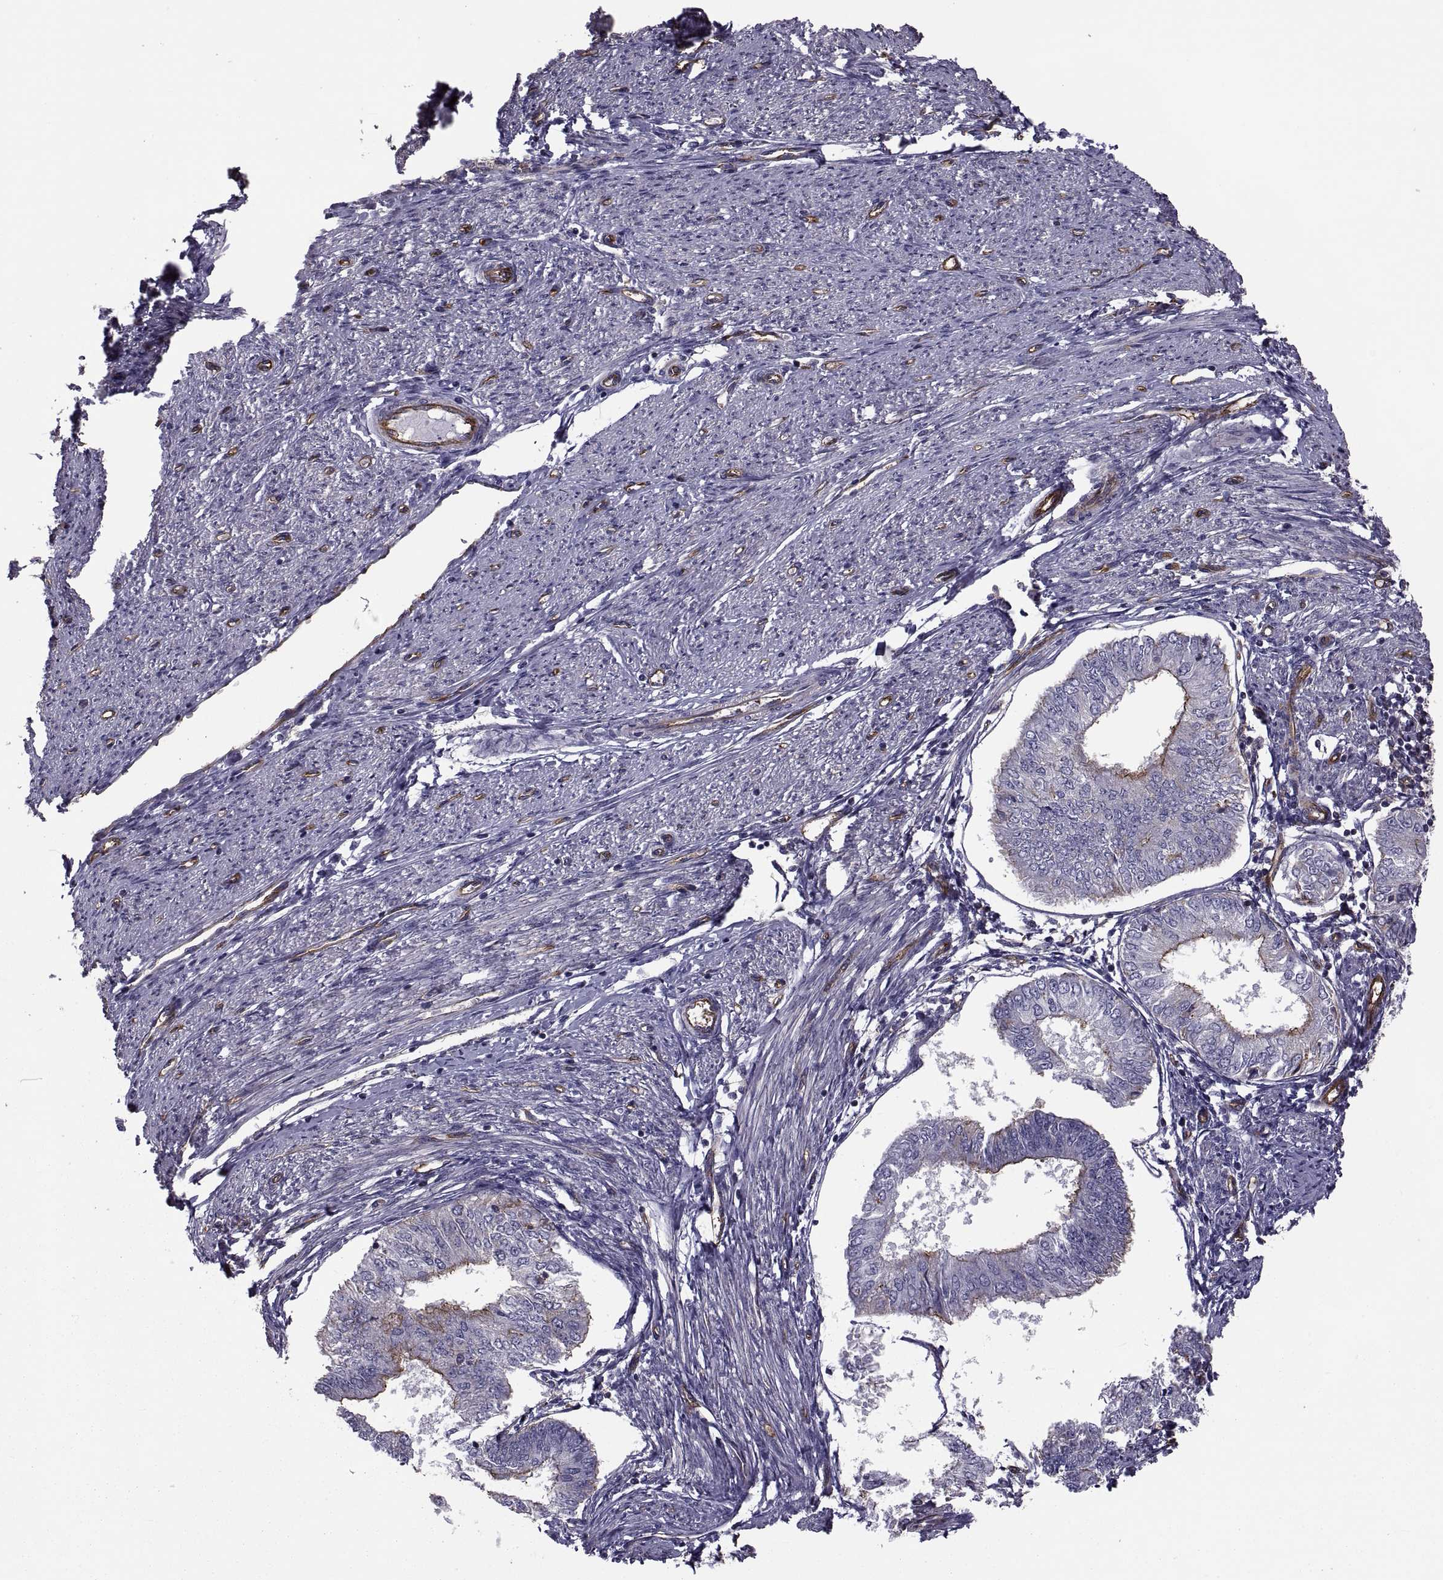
{"staining": {"intensity": "moderate", "quantity": "<25%", "location": "cytoplasmic/membranous"}, "tissue": "endometrial cancer", "cell_type": "Tumor cells", "image_type": "cancer", "snomed": [{"axis": "morphology", "description": "Adenocarcinoma, NOS"}, {"axis": "topography", "description": "Endometrium"}], "caption": "A brown stain highlights moderate cytoplasmic/membranous positivity of a protein in endometrial adenocarcinoma tumor cells.", "gene": "MYH9", "patient": {"sex": "female", "age": 58}}